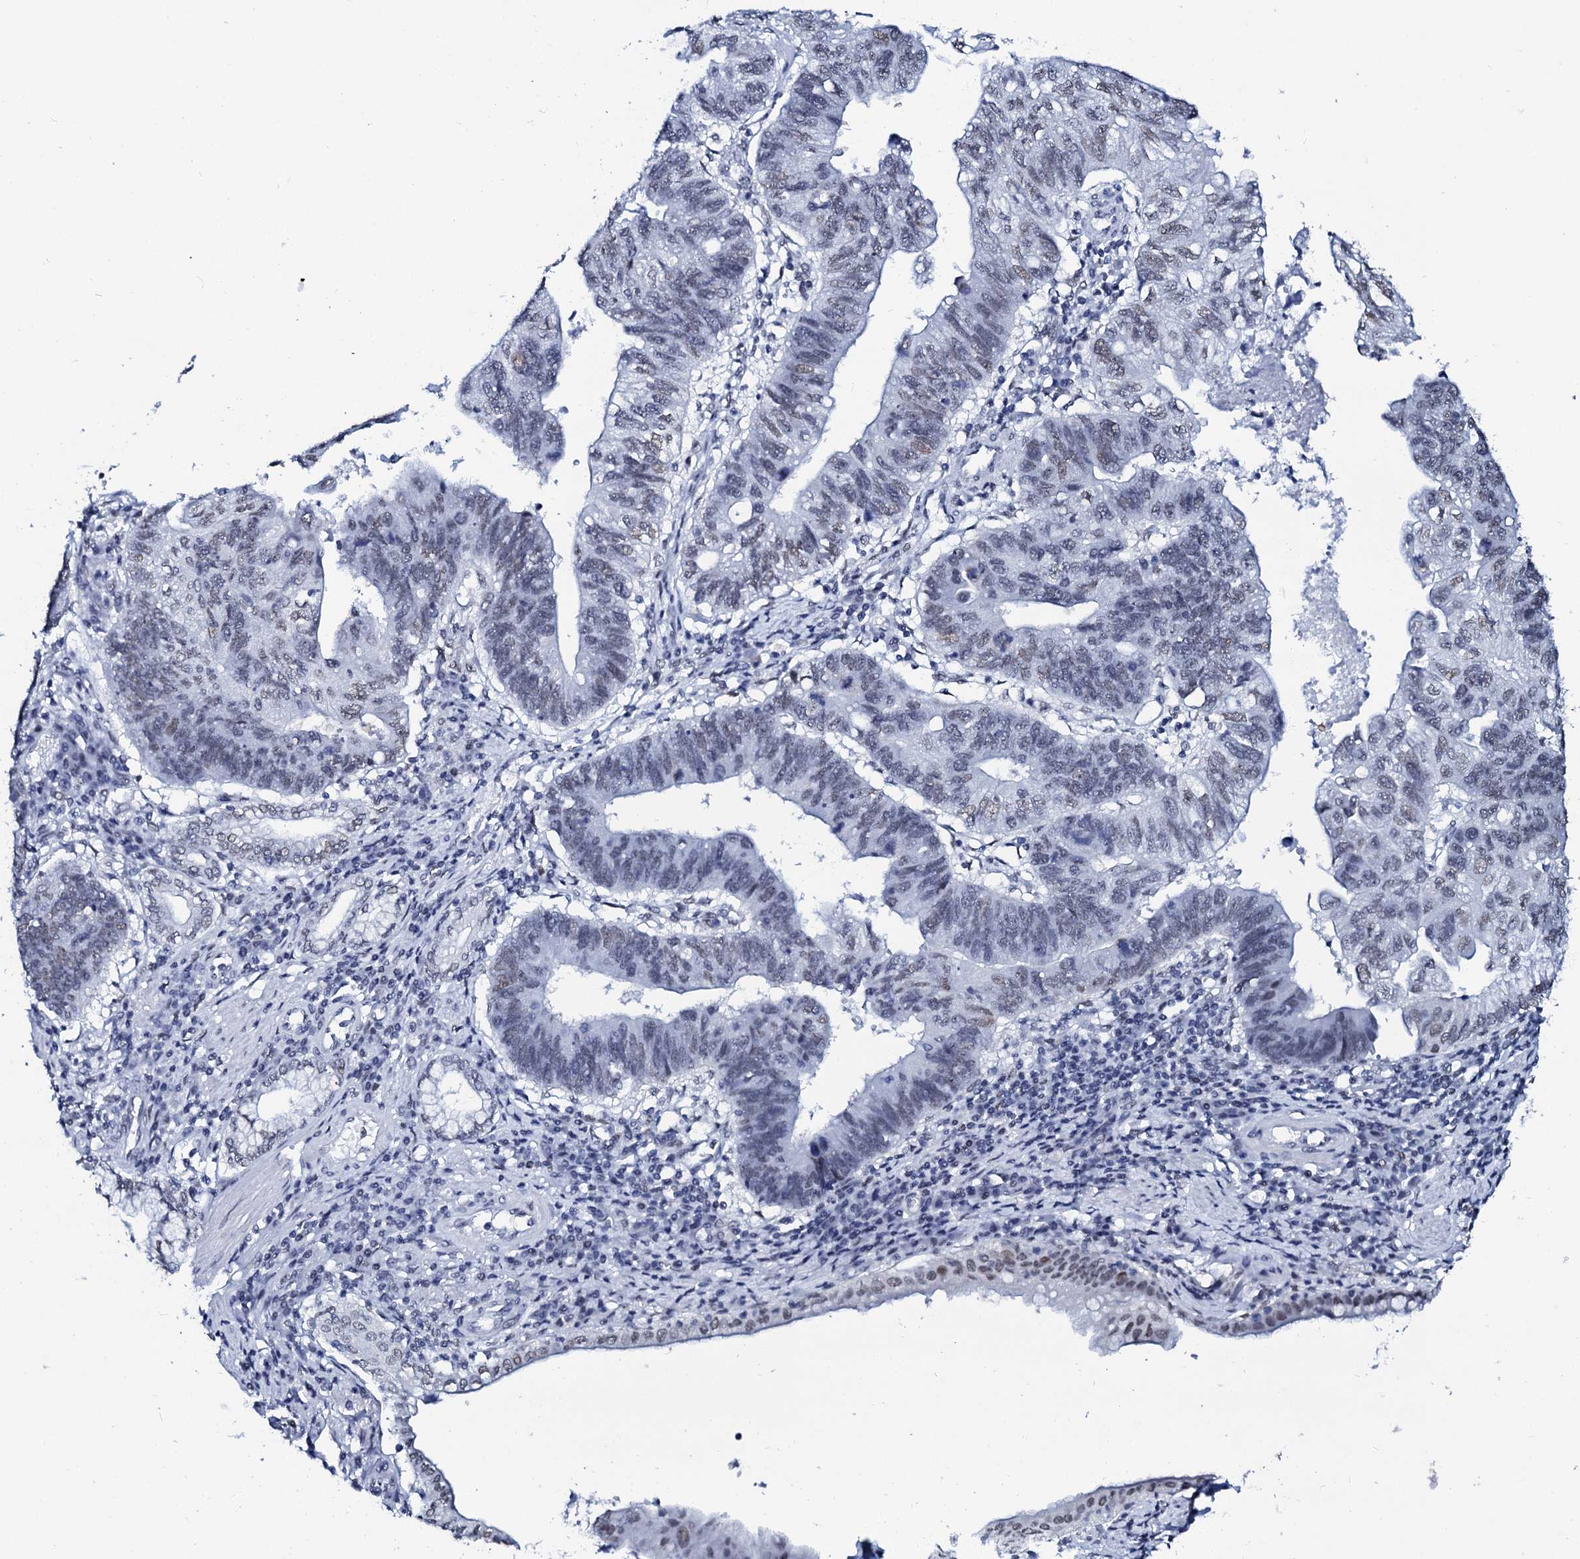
{"staining": {"intensity": "negative", "quantity": "none", "location": "none"}, "tissue": "stomach cancer", "cell_type": "Tumor cells", "image_type": "cancer", "snomed": [{"axis": "morphology", "description": "Adenocarcinoma, NOS"}, {"axis": "topography", "description": "Stomach"}], "caption": "Micrograph shows no protein positivity in tumor cells of stomach cancer (adenocarcinoma) tissue.", "gene": "SPATA19", "patient": {"sex": "male", "age": 59}}